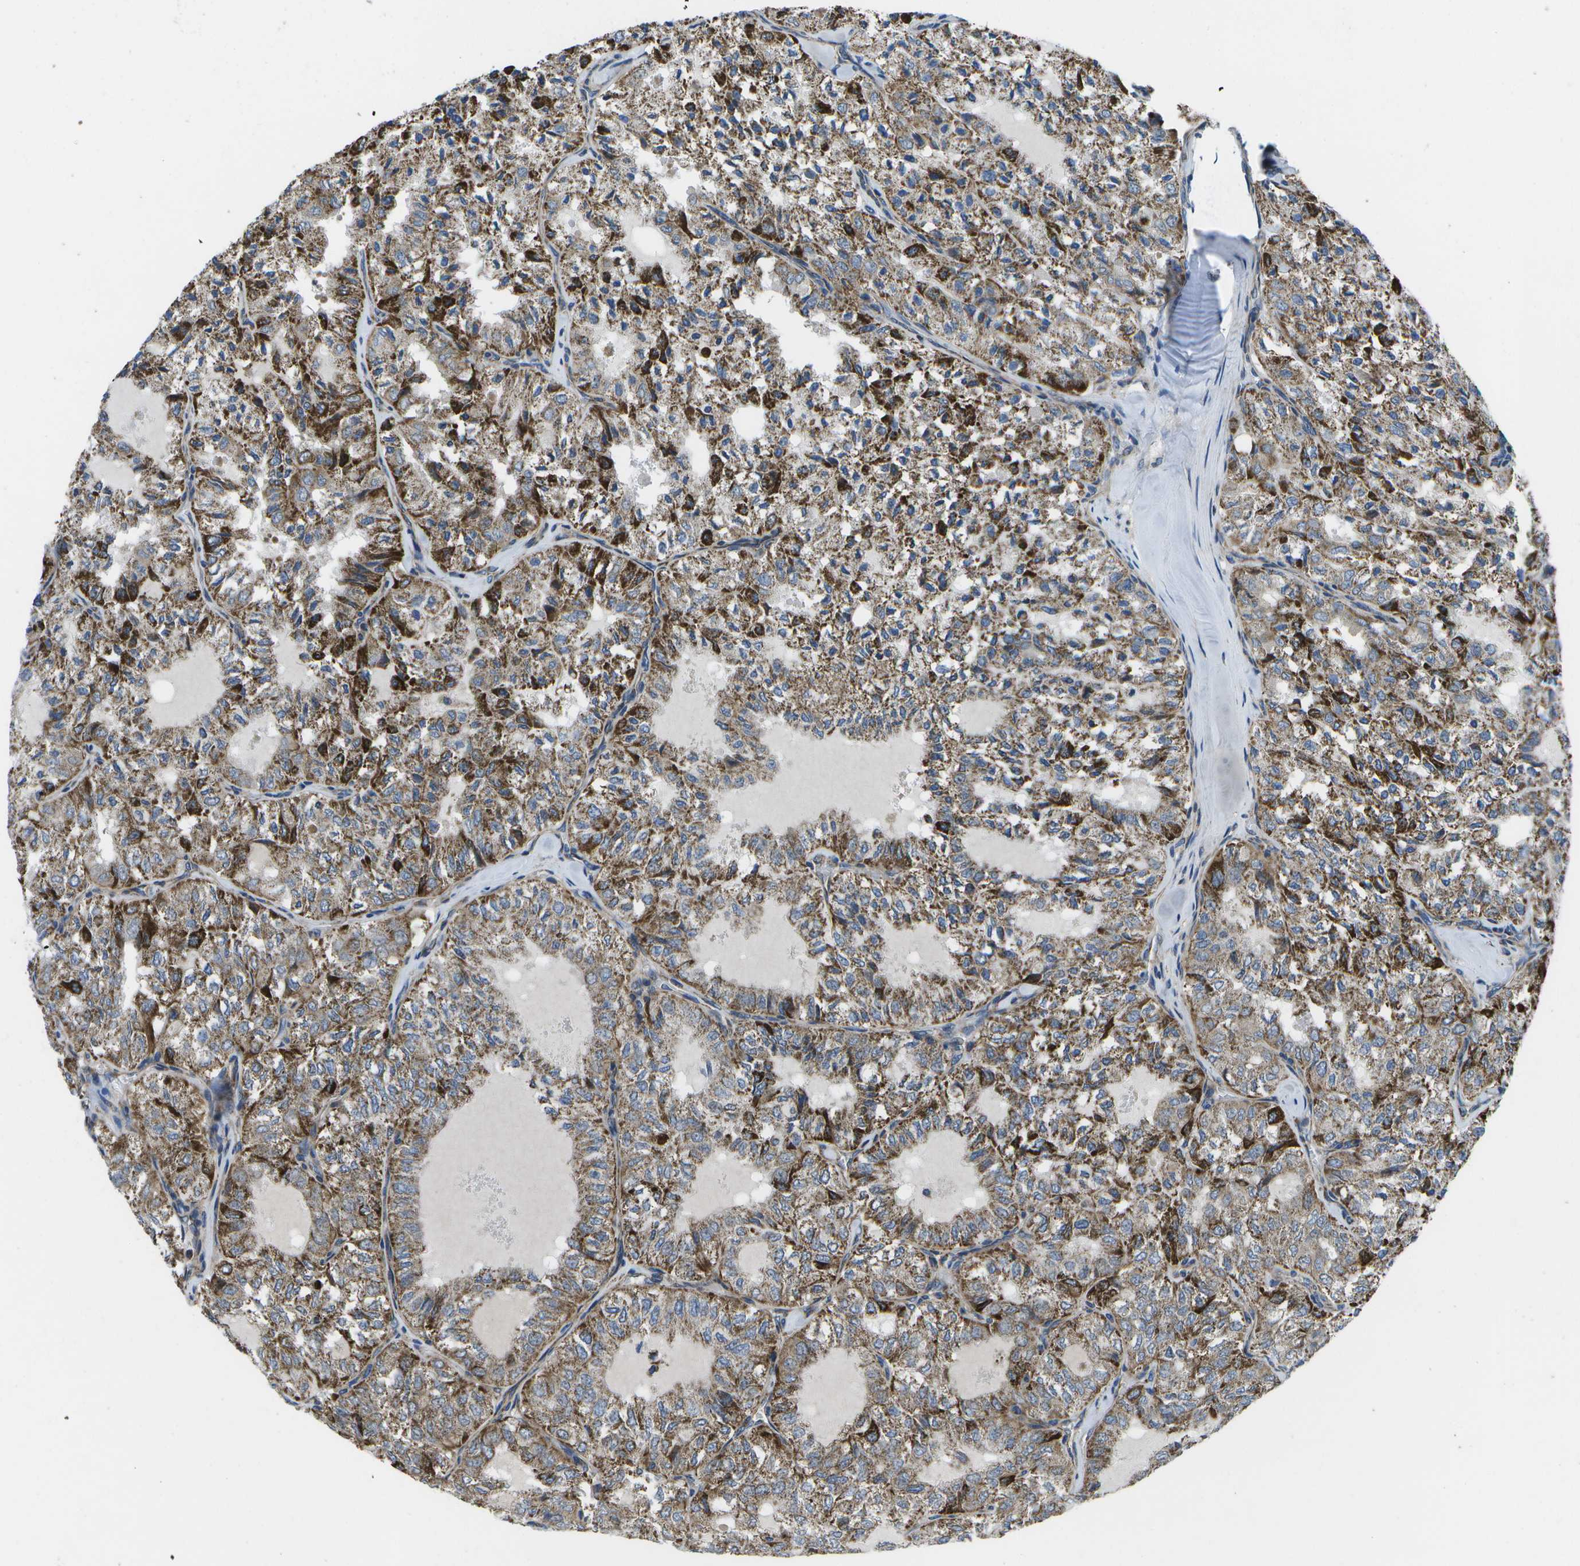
{"staining": {"intensity": "moderate", "quantity": ">75%", "location": "cytoplasmic/membranous"}, "tissue": "thyroid cancer", "cell_type": "Tumor cells", "image_type": "cancer", "snomed": [{"axis": "morphology", "description": "Follicular adenoma carcinoma, NOS"}, {"axis": "topography", "description": "Thyroid gland"}], "caption": "Immunohistochemical staining of human thyroid follicular adenoma carcinoma exhibits medium levels of moderate cytoplasmic/membranous positivity in about >75% of tumor cells. The staining was performed using DAB (3,3'-diaminobenzidine), with brown indicating positive protein expression. Nuclei are stained blue with hematoxylin.", "gene": "MVK", "patient": {"sex": "male", "age": 75}}